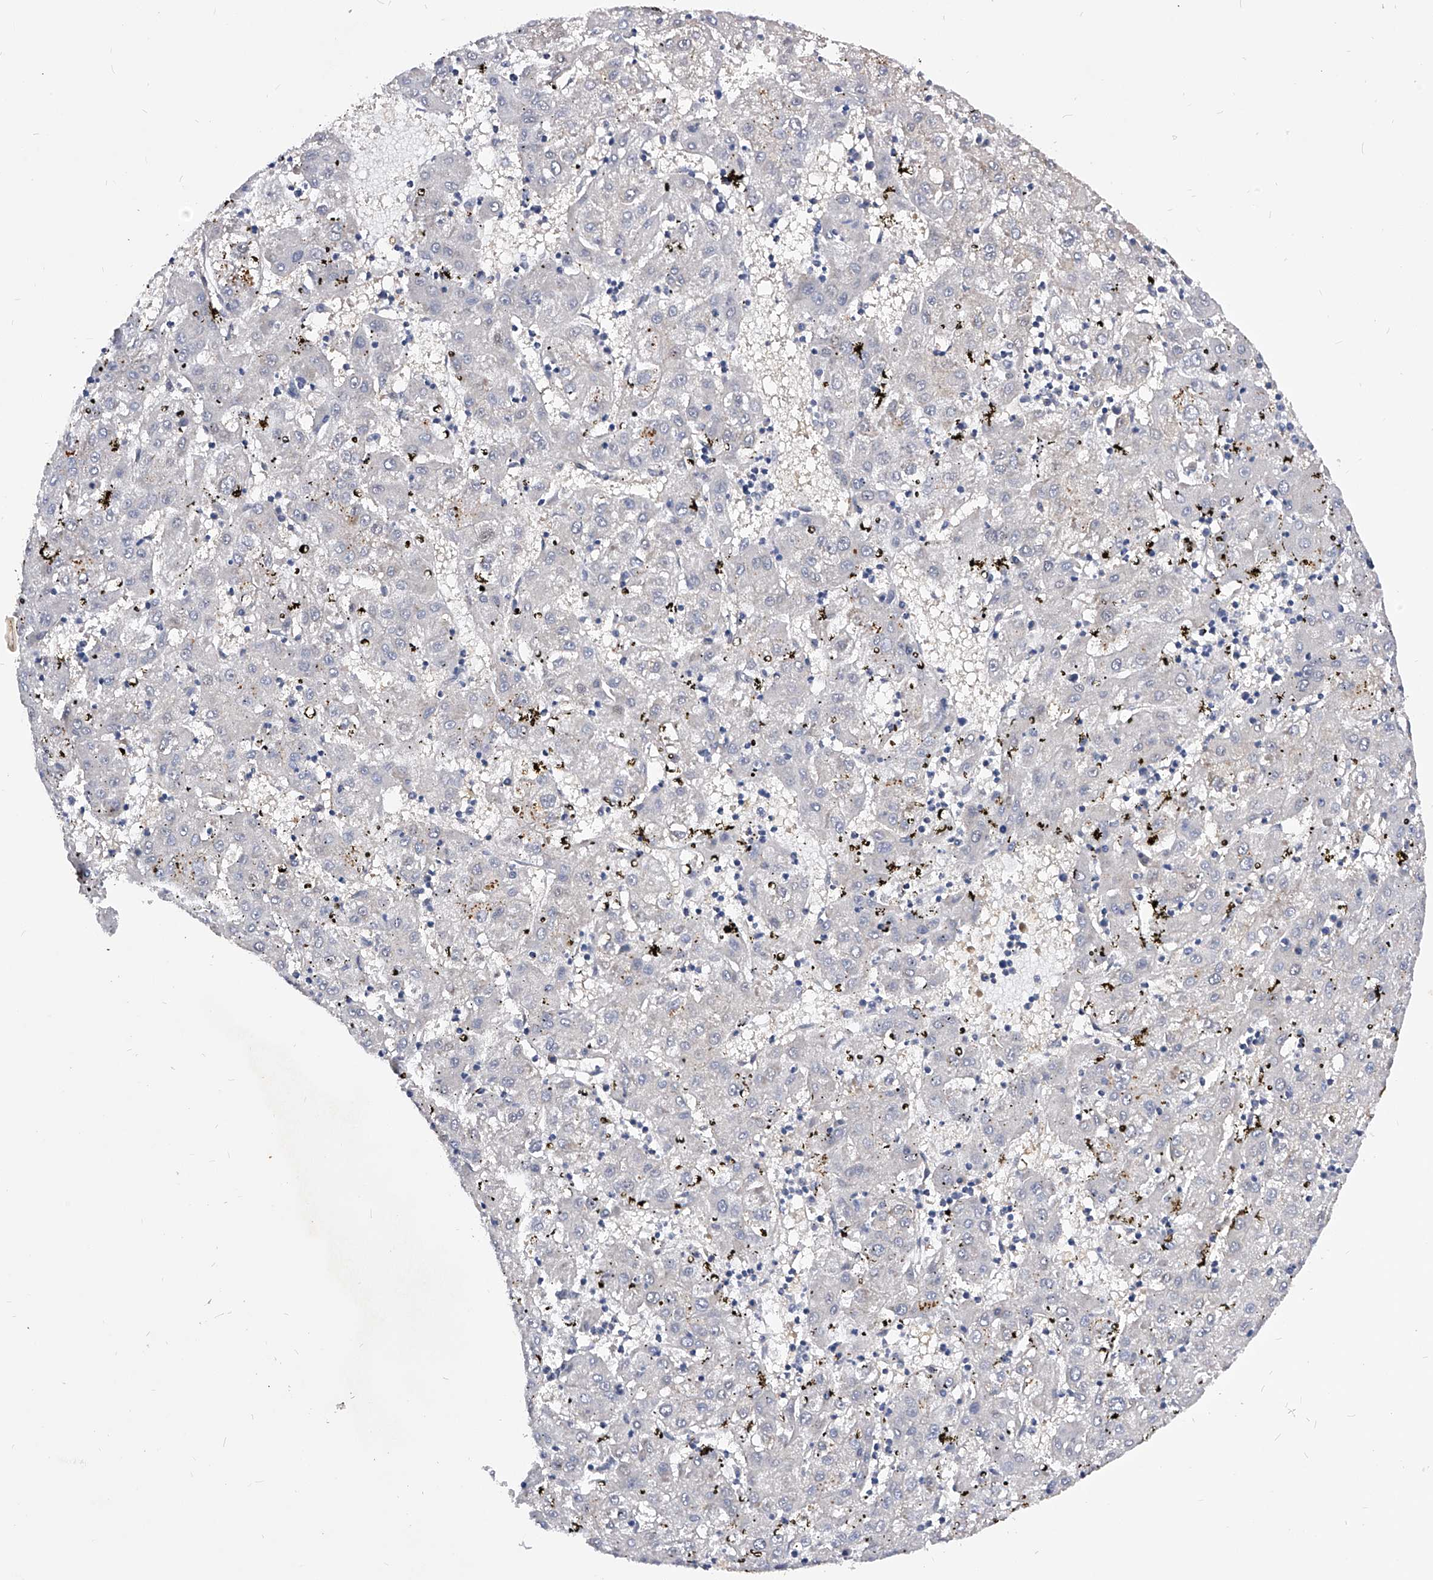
{"staining": {"intensity": "negative", "quantity": "none", "location": "none"}, "tissue": "liver cancer", "cell_type": "Tumor cells", "image_type": "cancer", "snomed": [{"axis": "morphology", "description": "Carcinoma, Hepatocellular, NOS"}, {"axis": "topography", "description": "Liver"}], "caption": "IHC image of neoplastic tissue: human liver cancer (hepatocellular carcinoma) stained with DAB demonstrates no significant protein expression in tumor cells. The staining is performed using DAB brown chromogen with nuclei counter-stained in using hematoxylin.", "gene": "PPP5C", "patient": {"sex": "male", "age": 72}}